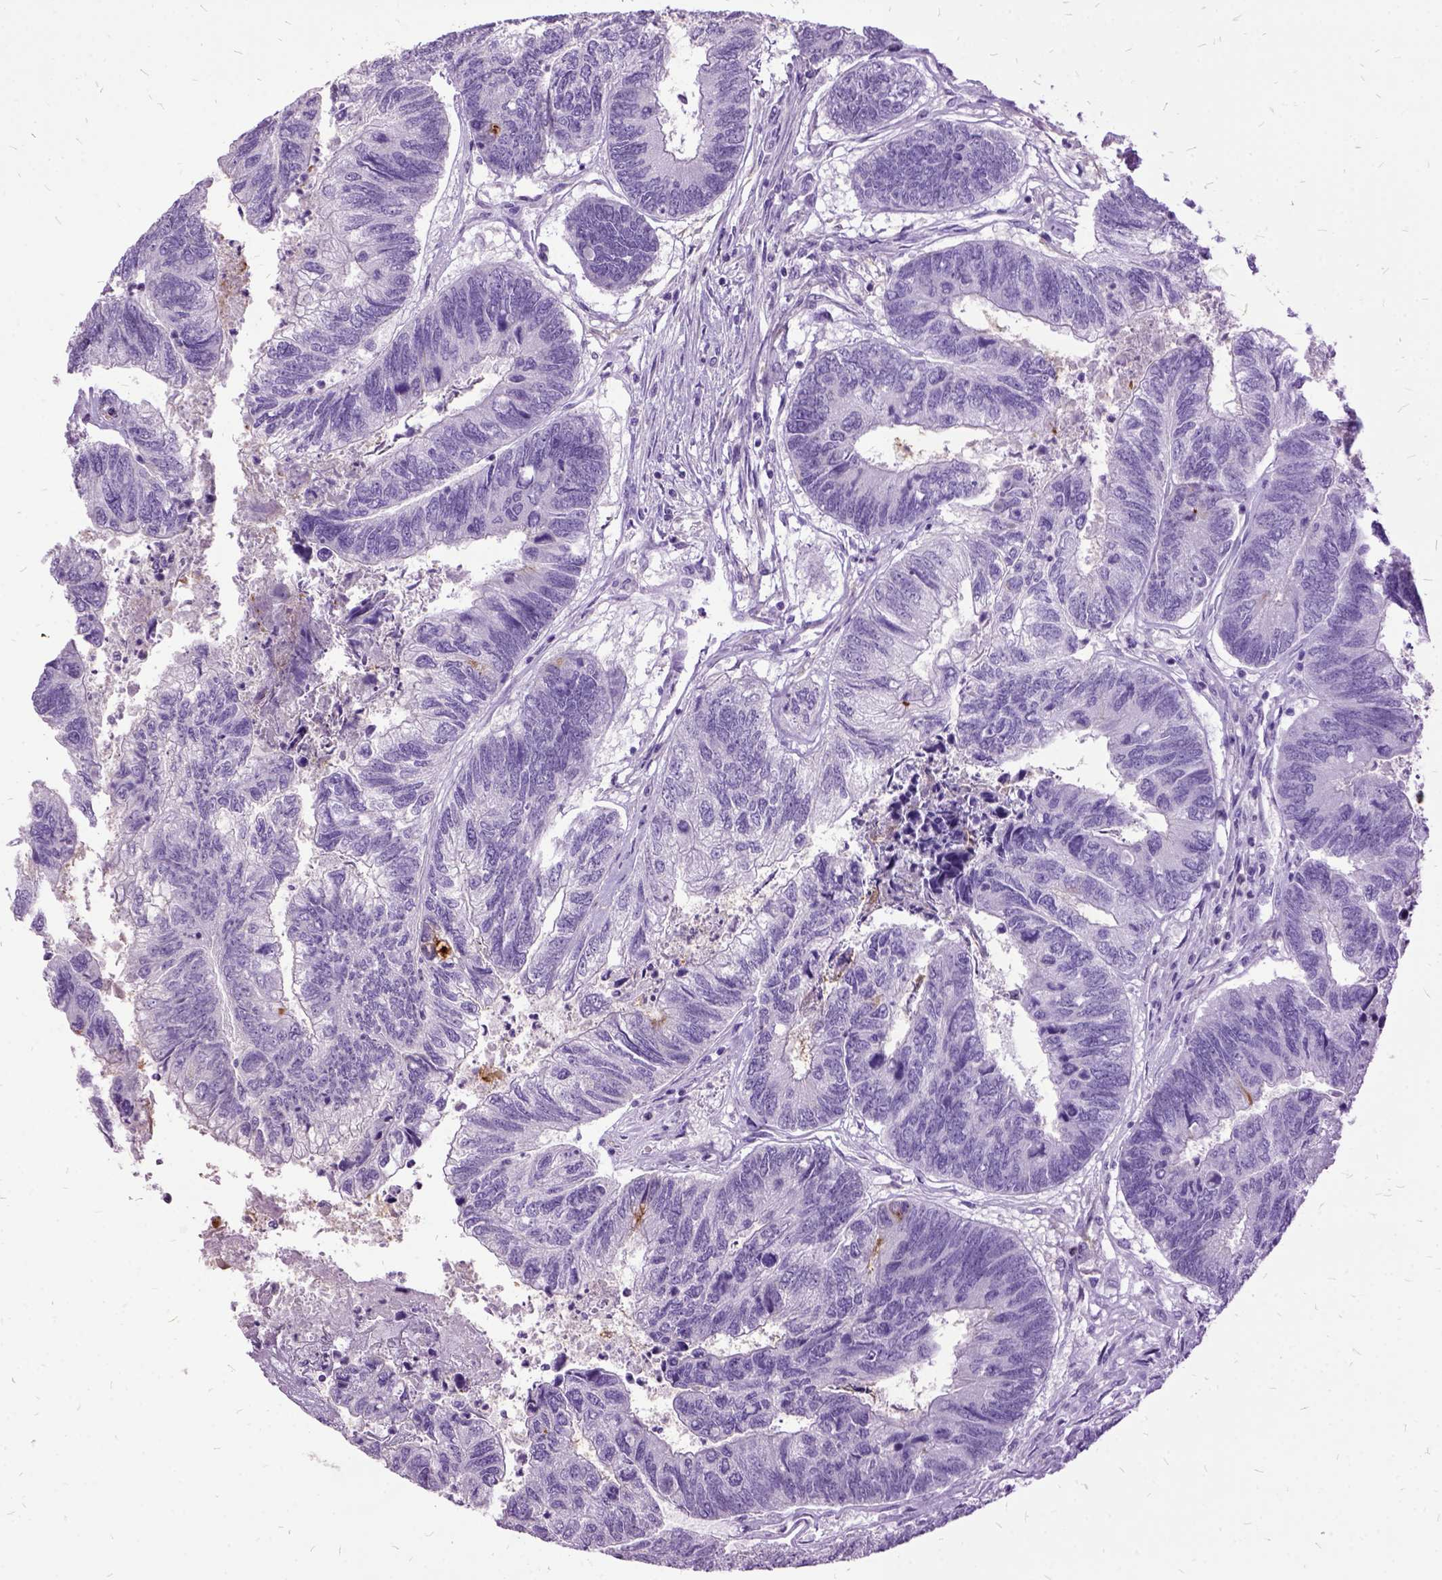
{"staining": {"intensity": "negative", "quantity": "none", "location": "none"}, "tissue": "colorectal cancer", "cell_type": "Tumor cells", "image_type": "cancer", "snomed": [{"axis": "morphology", "description": "Adenocarcinoma, NOS"}, {"axis": "topography", "description": "Colon"}], "caption": "There is no significant staining in tumor cells of colorectal adenocarcinoma.", "gene": "MME", "patient": {"sex": "female", "age": 67}}